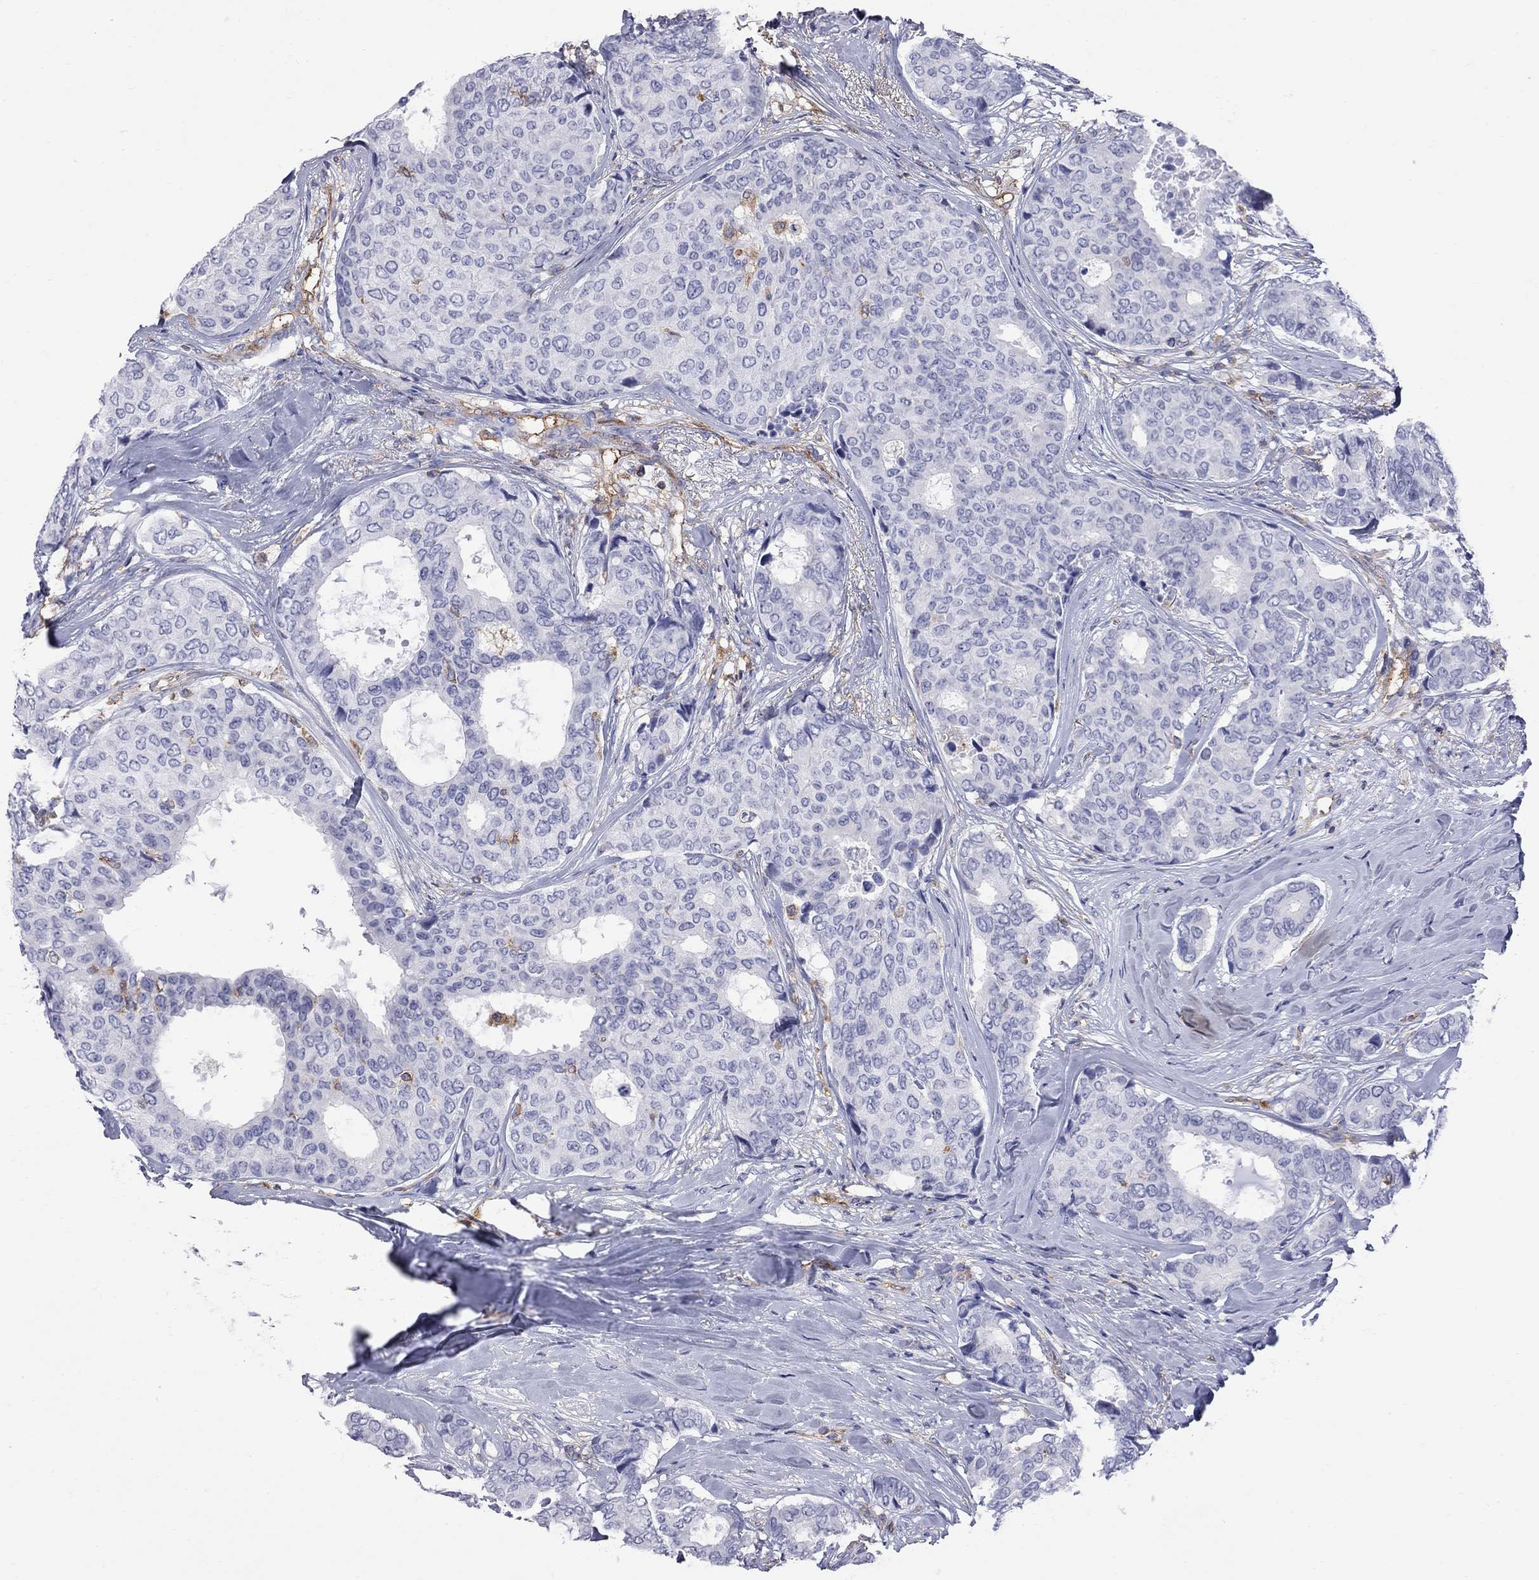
{"staining": {"intensity": "negative", "quantity": "none", "location": "none"}, "tissue": "breast cancer", "cell_type": "Tumor cells", "image_type": "cancer", "snomed": [{"axis": "morphology", "description": "Duct carcinoma"}, {"axis": "topography", "description": "Breast"}], "caption": "Immunohistochemistry (IHC) of breast infiltrating ductal carcinoma exhibits no staining in tumor cells.", "gene": "ABI3", "patient": {"sex": "female", "age": 75}}